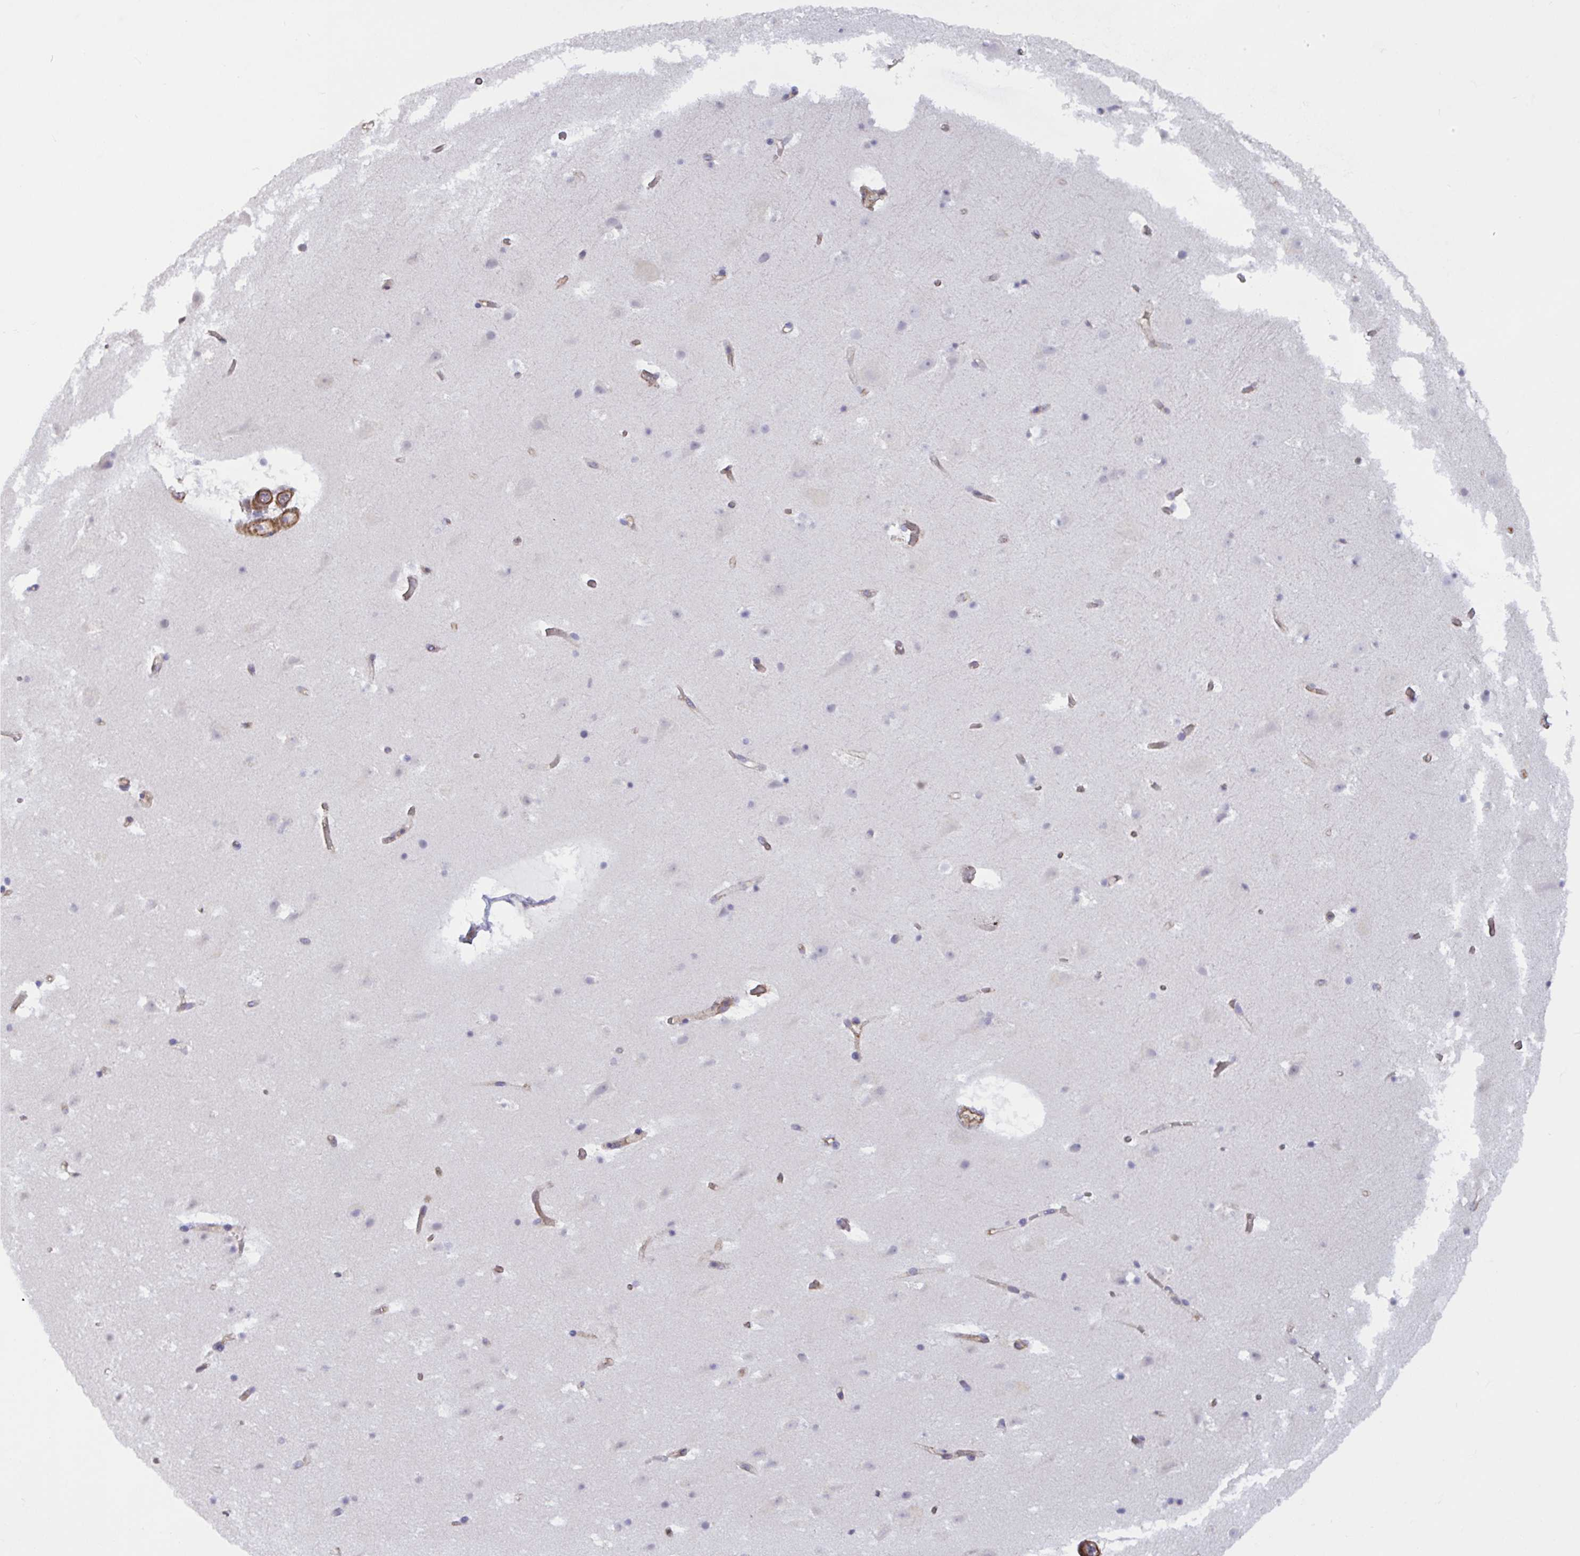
{"staining": {"intensity": "moderate", "quantity": "25%-75%", "location": "cytoplasmic/membranous"}, "tissue": "cerebral cortex", "cell_type": "Endothelial cells", "image_type": "normal", "snomed": [{"axis": "morphology", "description": "Normal tissue, NOS"}, {"axis": "topography", "description": "Cerebral cortex"}], "caption": "This photomicrograph exhibits immunohistochemistry (IHC) staining of benign human cerebral cortex, with medium moderate cytoplasmic/membranous staining in about 25%-75% of endothelial cells.", "gene": "SHISA7", "patient": {"sex": "female", "age": 42}}